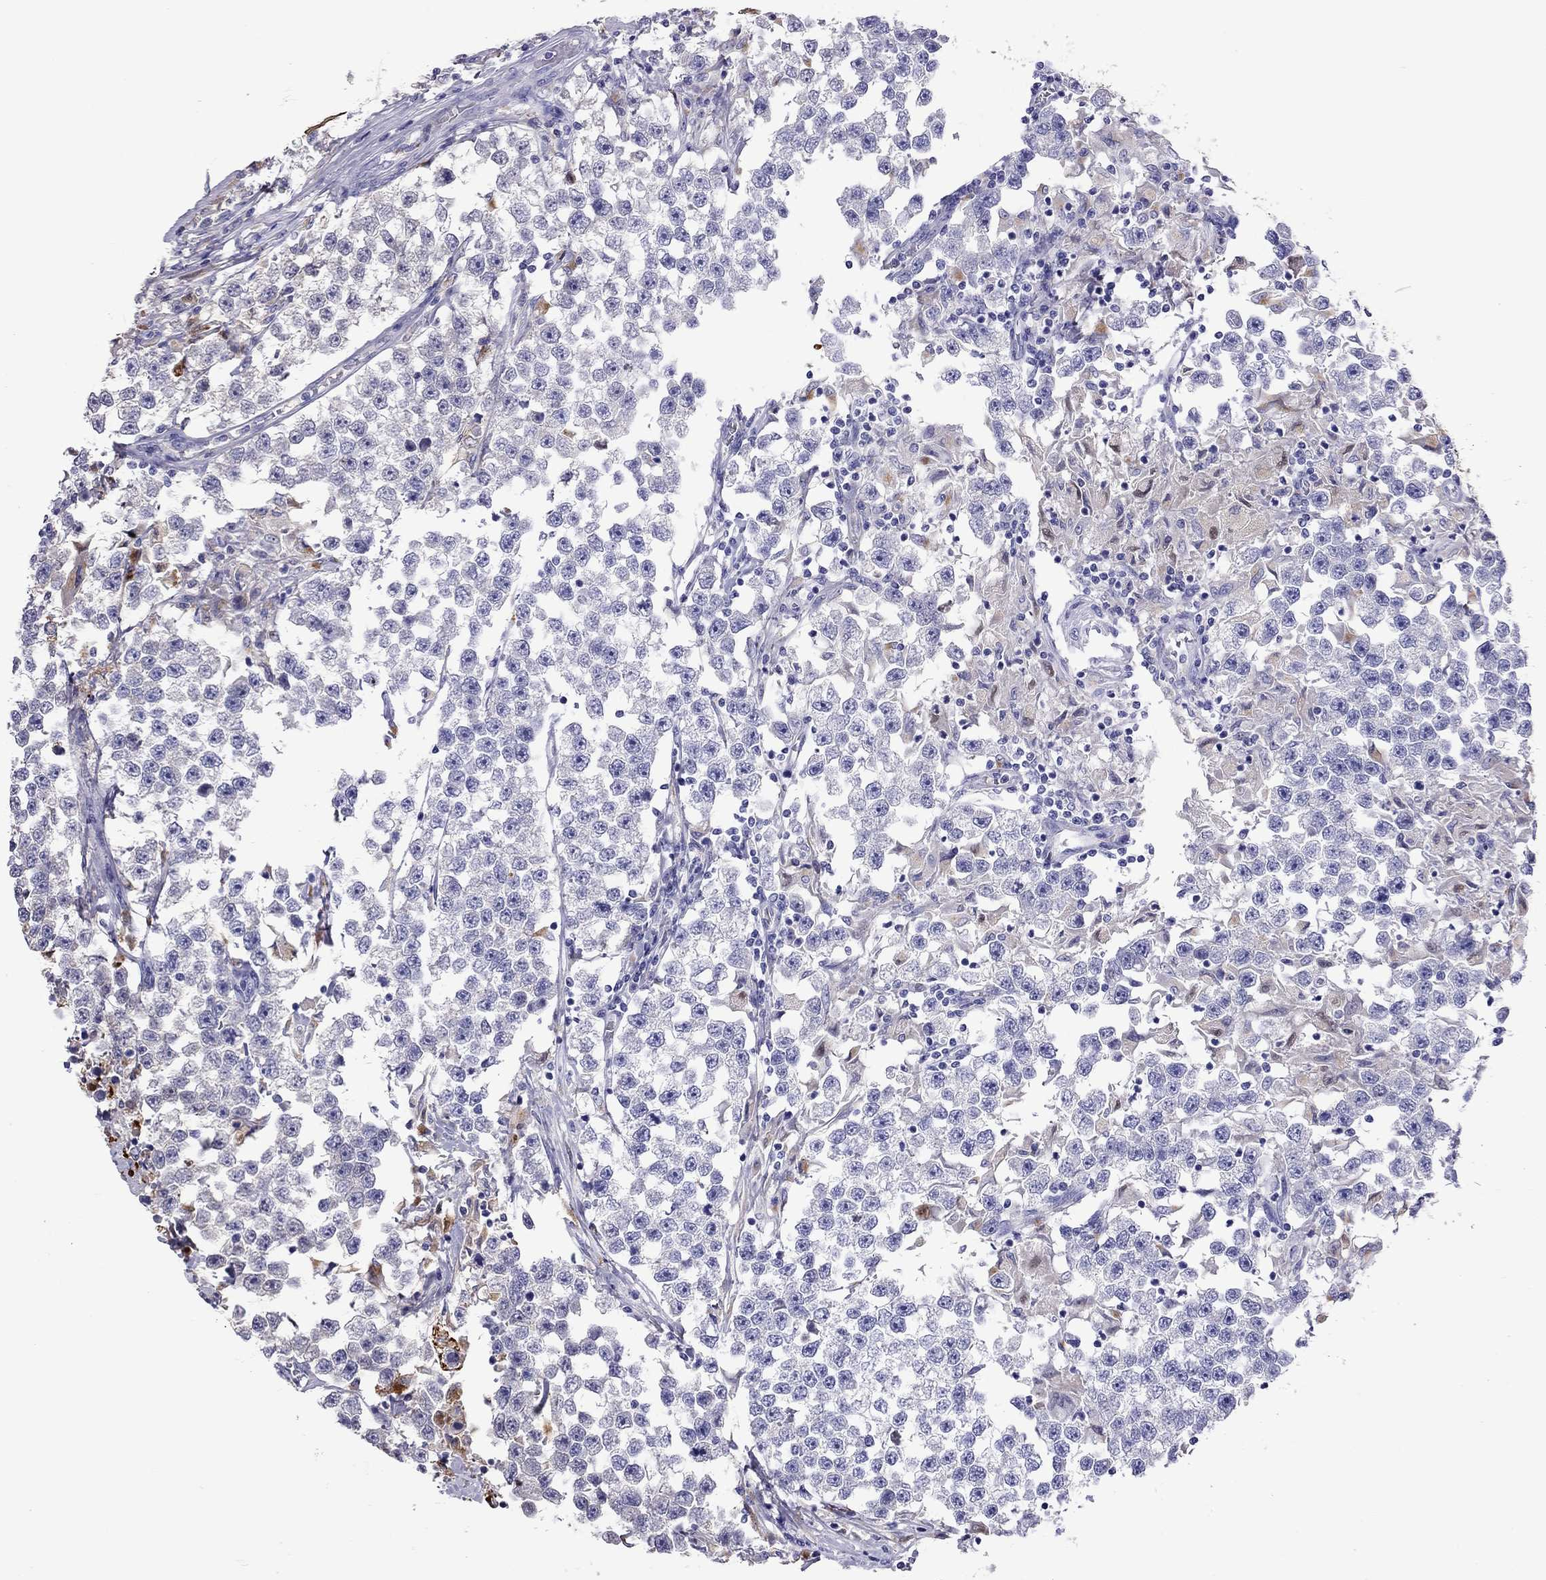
{"staining": {"intensity": "negative", "quantity": "none", "location": "none"}, "tissue": "testis cancer", "cell_type": "Tumor cells", "image_type": "cancer", "snomed": [{"axis": "morphology", "description": "Seminoma, NOS"}, {"axis": "topography", "description": "Testis"}], "caption": "Immunohistochemistry (IHC) image of neoplastic tissue: testis seminoma stained with DAB (3,3'-diaminobenzidine) exhibits no significant protein positivity in tumor cells. Nuclei are stained in blue.", "gene": "SERPINA3", "patient": {"sex": "male", "age": 46}}